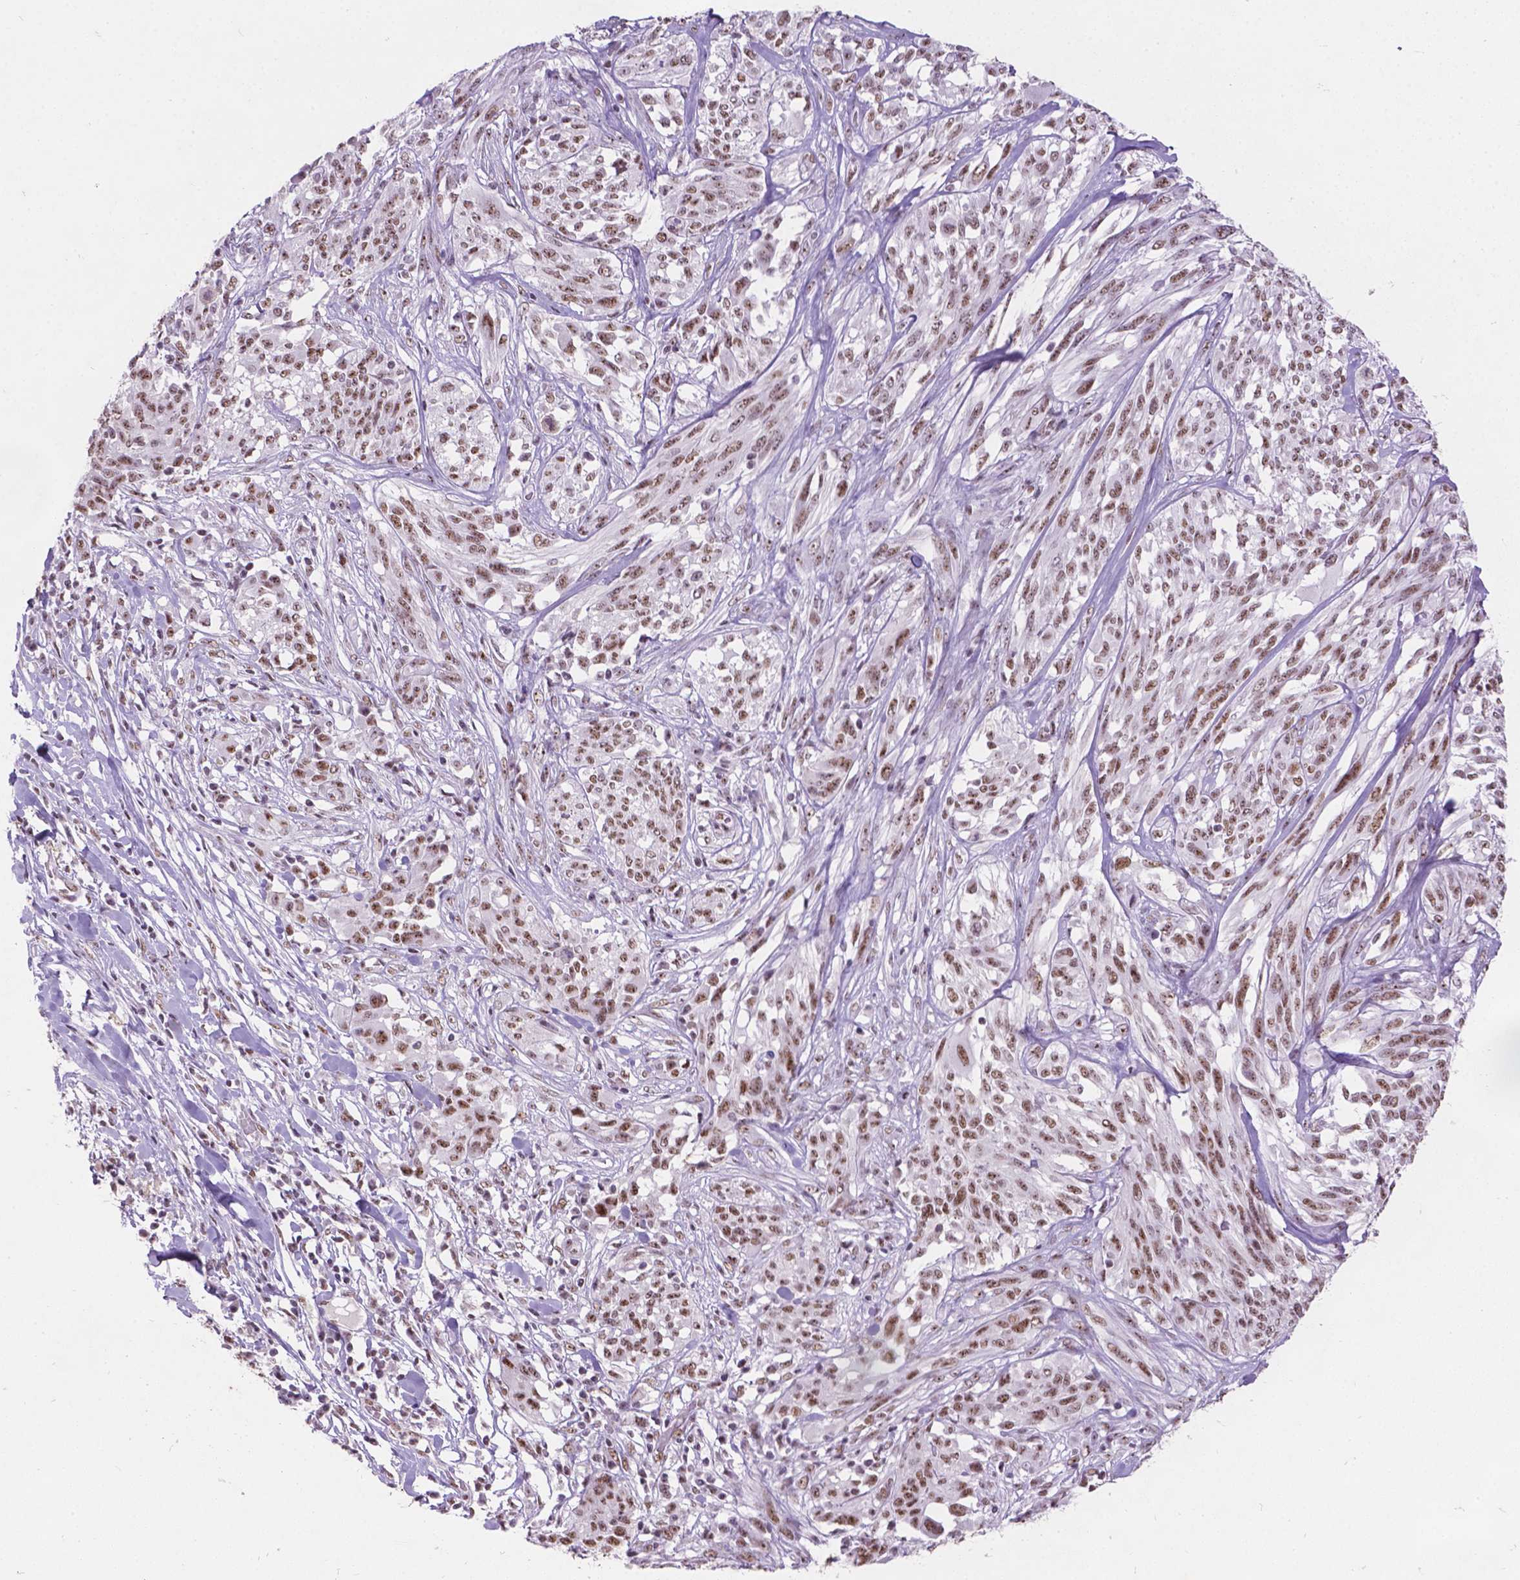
{"staining": {"intensity": "moderate", "quantity": ">75%", "location": "nuclear"}, "tissue": "melanoma", "cell_type": "Tumor cells", "image_type": "cancer", "snomed": [{"axis": "morphology", "description": "Malignant melanoma, NOS"}, {"axis": "topography", "description": "Skin"}], "caption": "A brown stain highlights moderate nuclear staining of a protein in human melanoma tumor cells.", "gene": "COIL", "patient": {"sex": "female", "age": 91}}